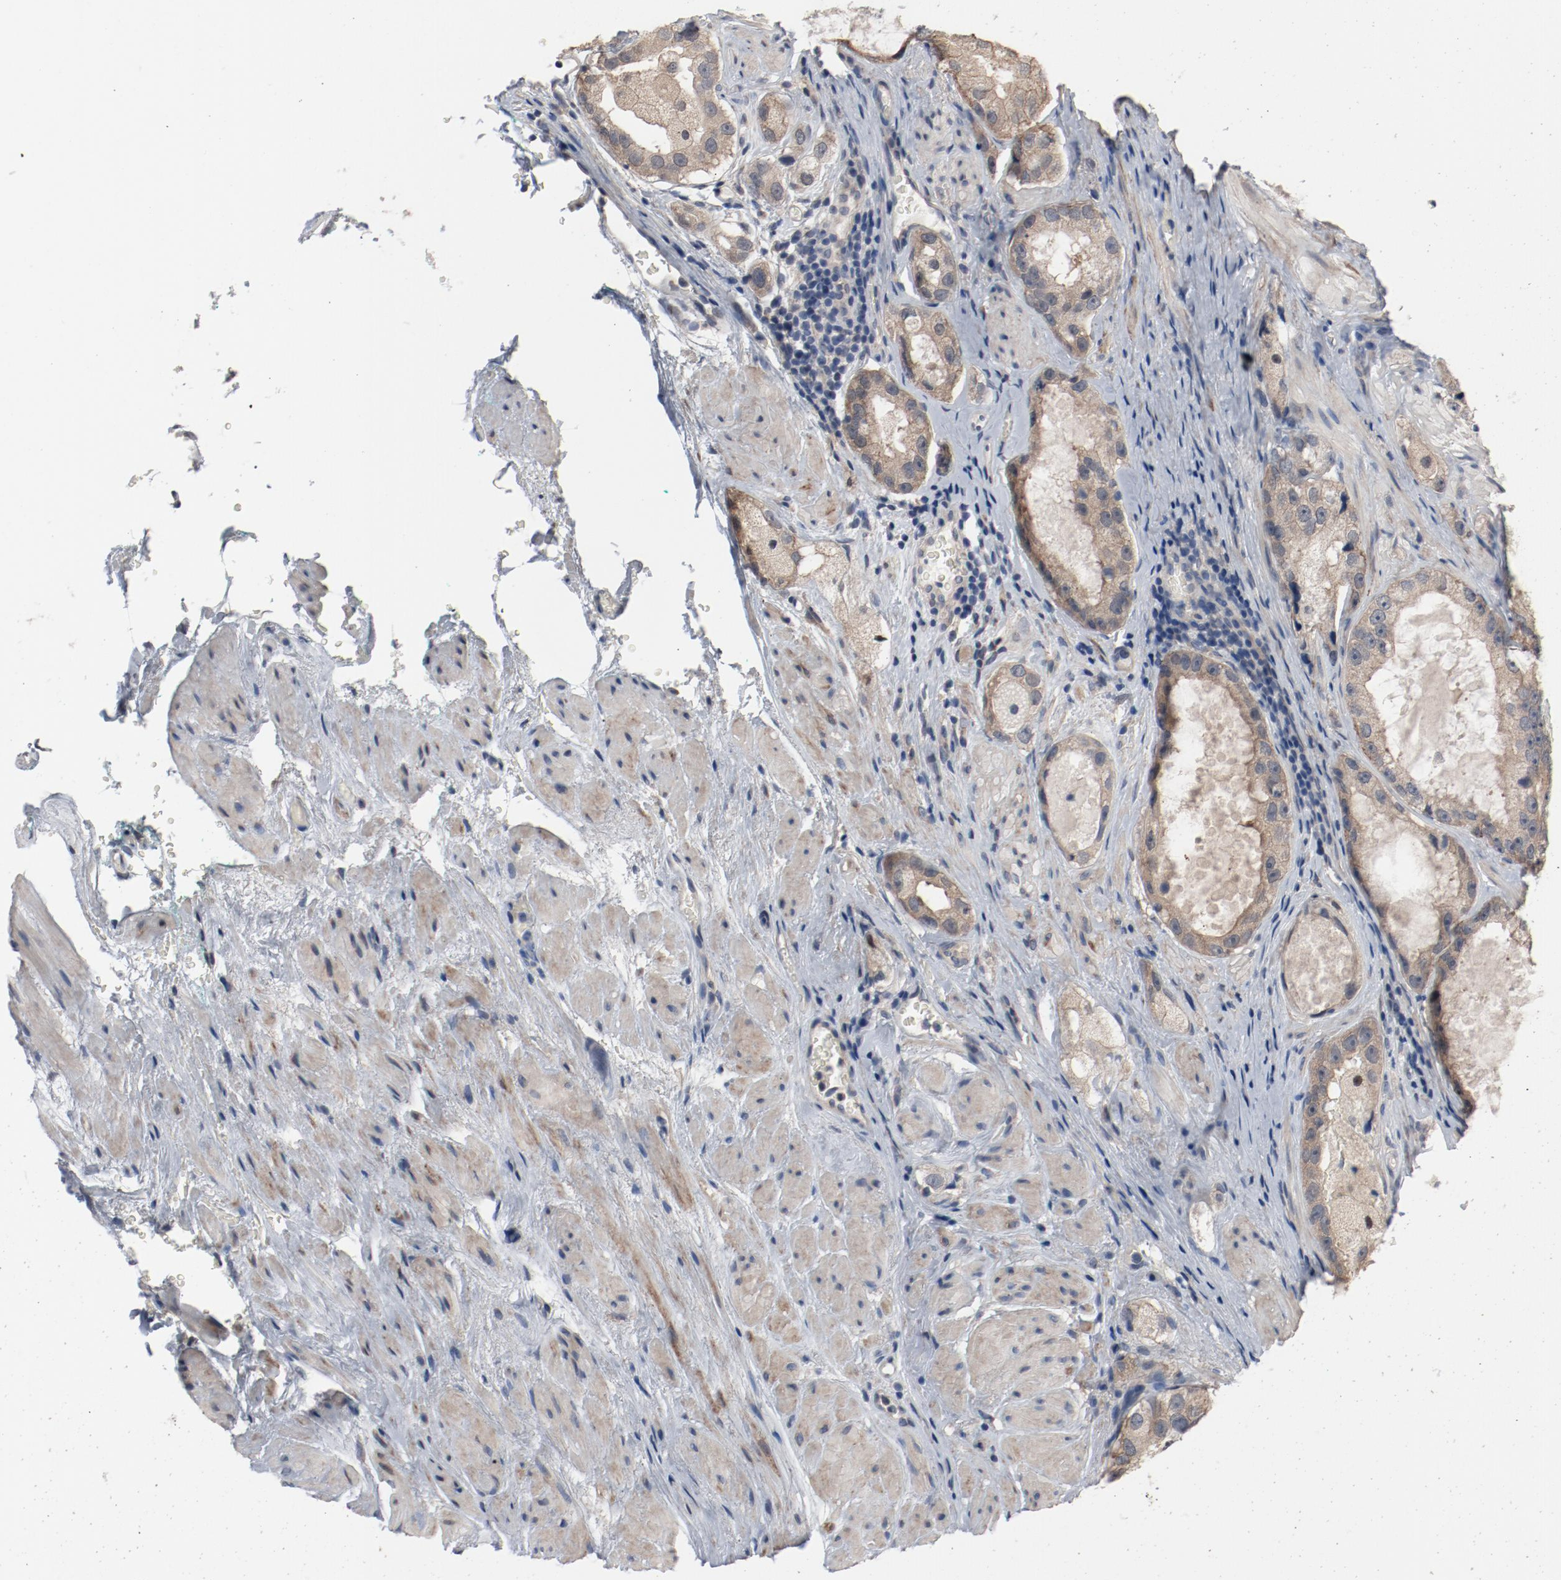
{"staining": {"intensity": "weak", "quantity": ">75%", "location": "cytoplasmic/membranous"}, "tissue": "prostate cancer", "cell_type": "Tumor cells", "image_type": "cancer", "snomed": [{"axis": "morphology", "description": "Adenocarcinoma, High grade"}, {"axis": "topography", "description": "Prostate"}], "caption": "Adenocarcinoma (high-grade) (prostate) stained with DAB IHC displays low levels of weak cytoplasmic/membranous staining in approximately >75% of tumor cells. Nuclei are stained in blue.", "gene": "DNAL4", "patient": {"sex": "male", "age": 63}}